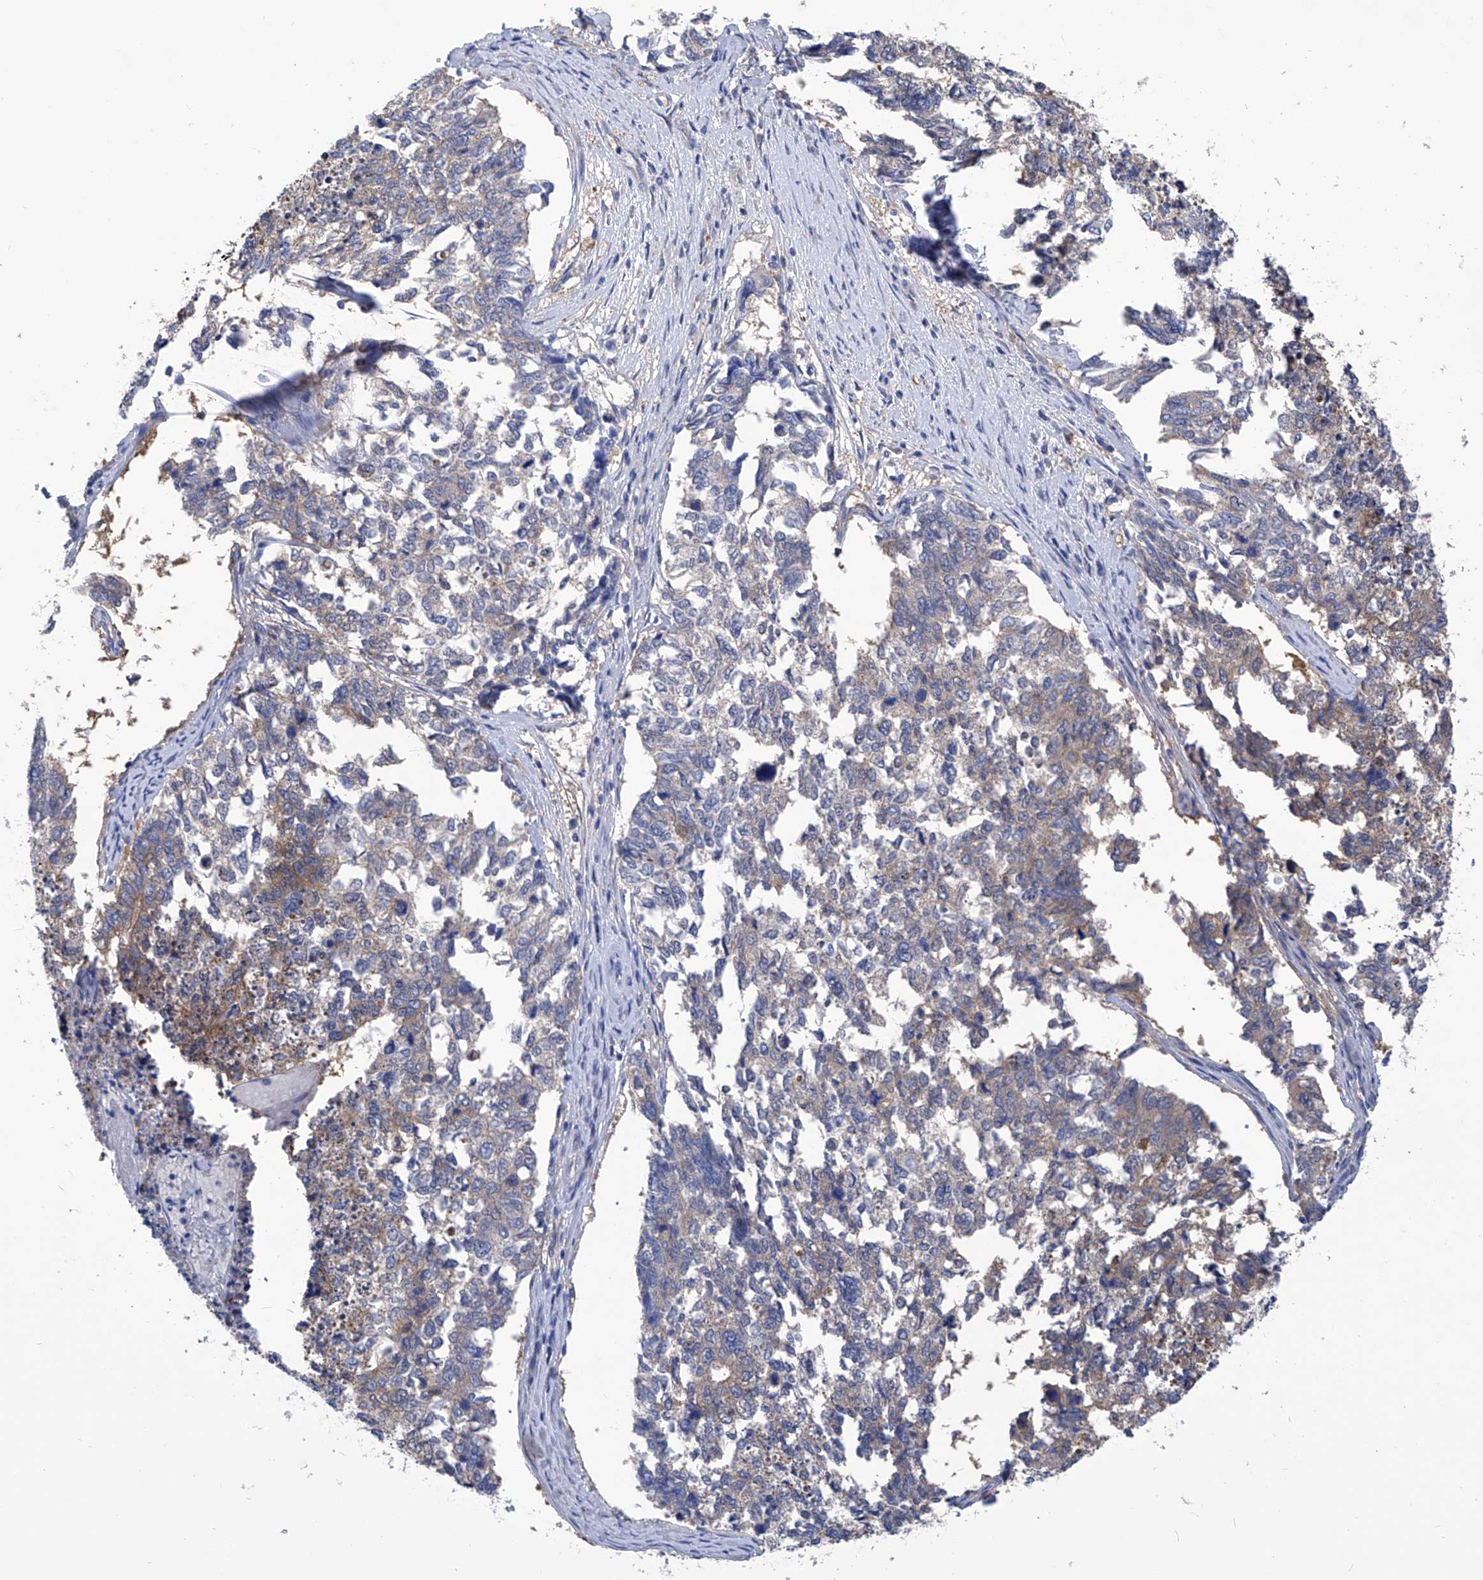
{"staining": {"intensity": "moderate", "quantity": "<25%", "location": "cytoplasmic/membranous"}, "tissue": "cervical cancer", "cell_type": "Tumor cells", "image_type": "cancer", "snomed": [{"axis": "morphology", "description": "Squamous cell carcinoma, NOS"}, {"axis": "topography", "description": "Cervix"}], "caption": "Immunohistochemical staining of human cervical squamous cell carcinoma exhibits low levels of moderate cytoplasmic/membranous protein expression in approximately <25% of tumor cells.", "gene": "XPNPEP1", "patient": {"sex": "female", "age": 63}}